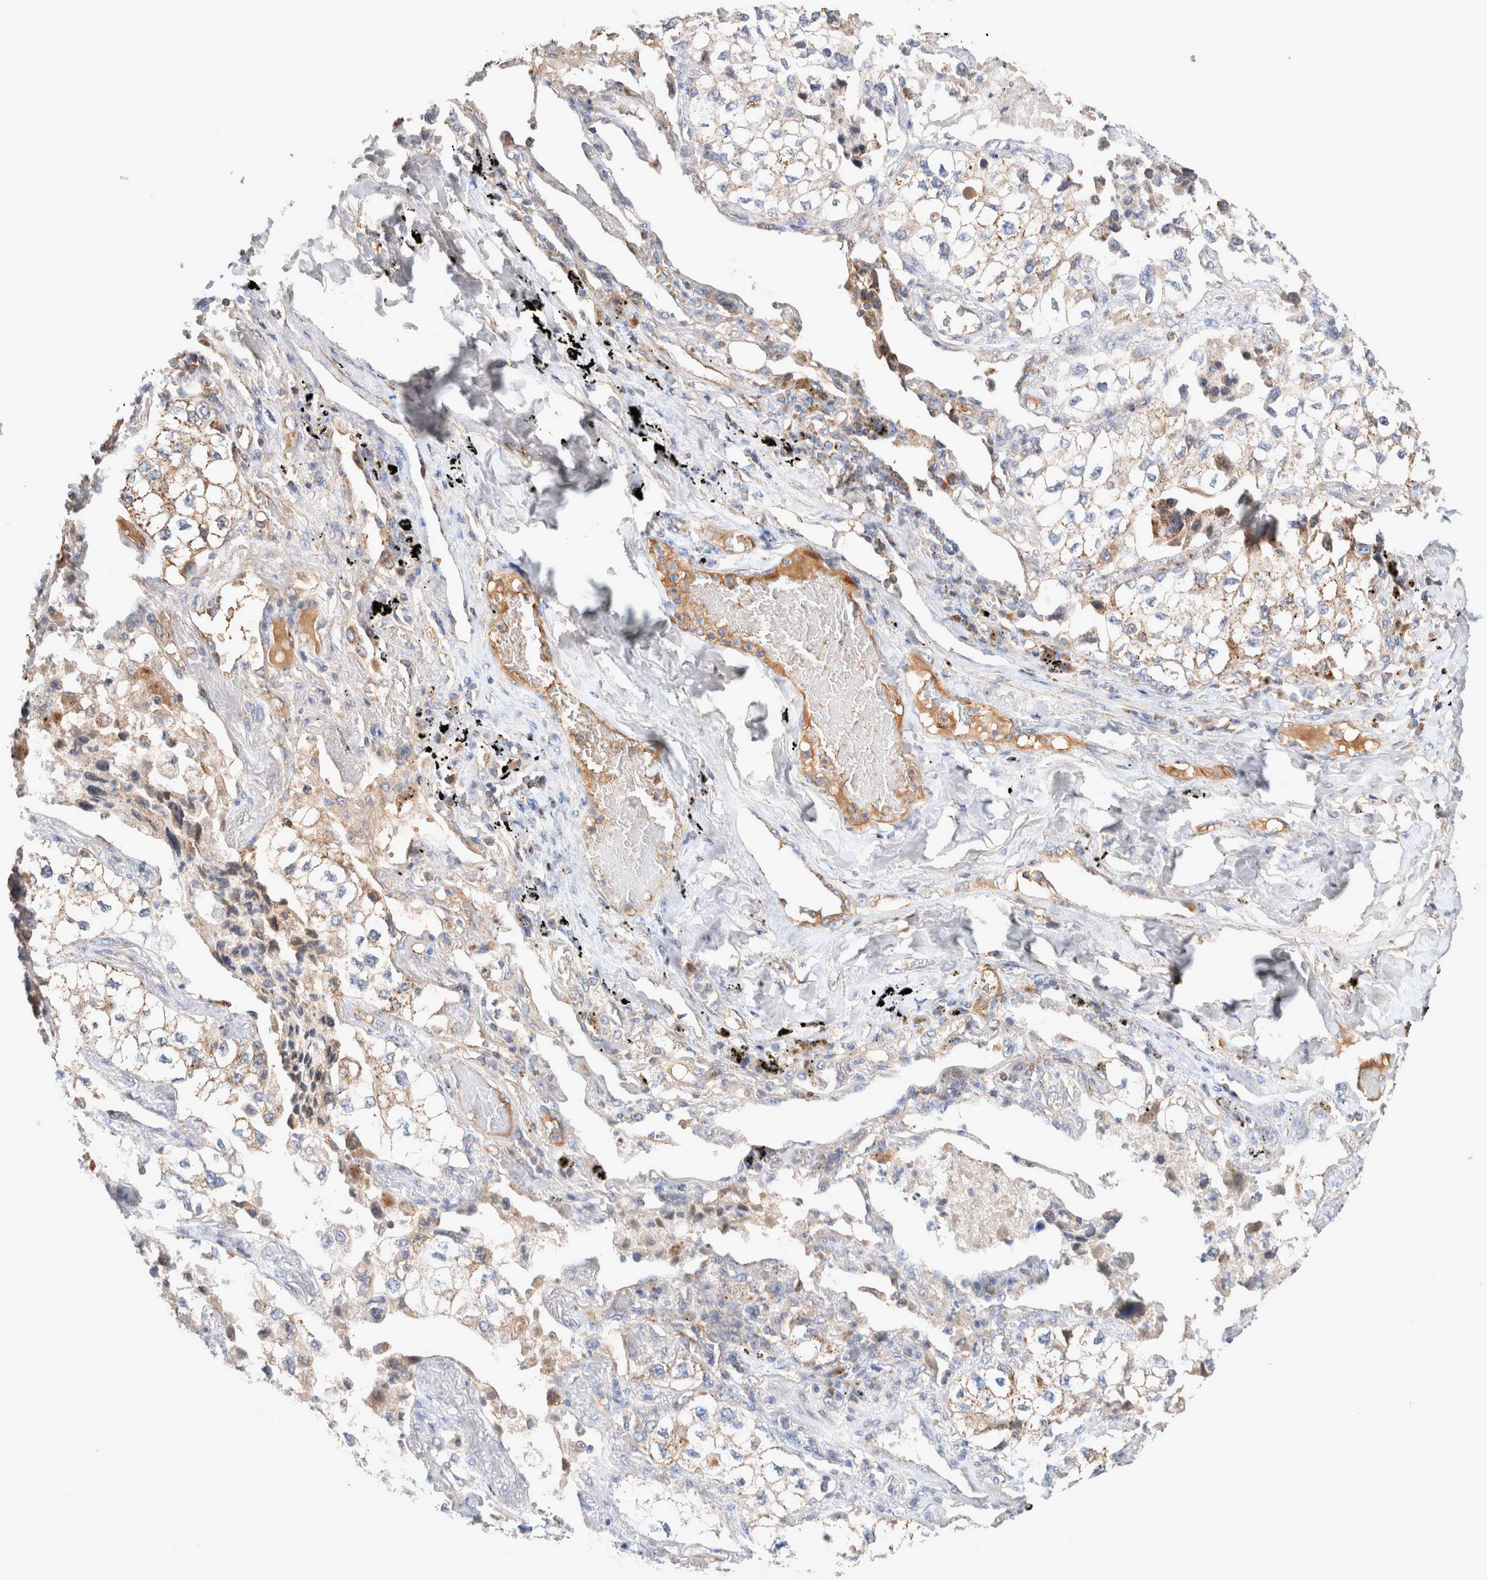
{"staining": {"intensity": "weak", "quantity": "<25%", "location": "cytoplasmic/membranous"}, "tissue": "lung cancer", "cell_type": "Tumor cells", "image_type": "cancer", "snomed": [{"axis": "morphology", "description": "Adenocarcinoma, NOS"}, {"axis": "topography", "description": "Lung"}], "caption": "This is an IHC image of lung cancer (adenocarcinoma). There is no positivity in tumor cells.", "gene": "MRPS28", "patient": {"sex": "male", "age": 63}}